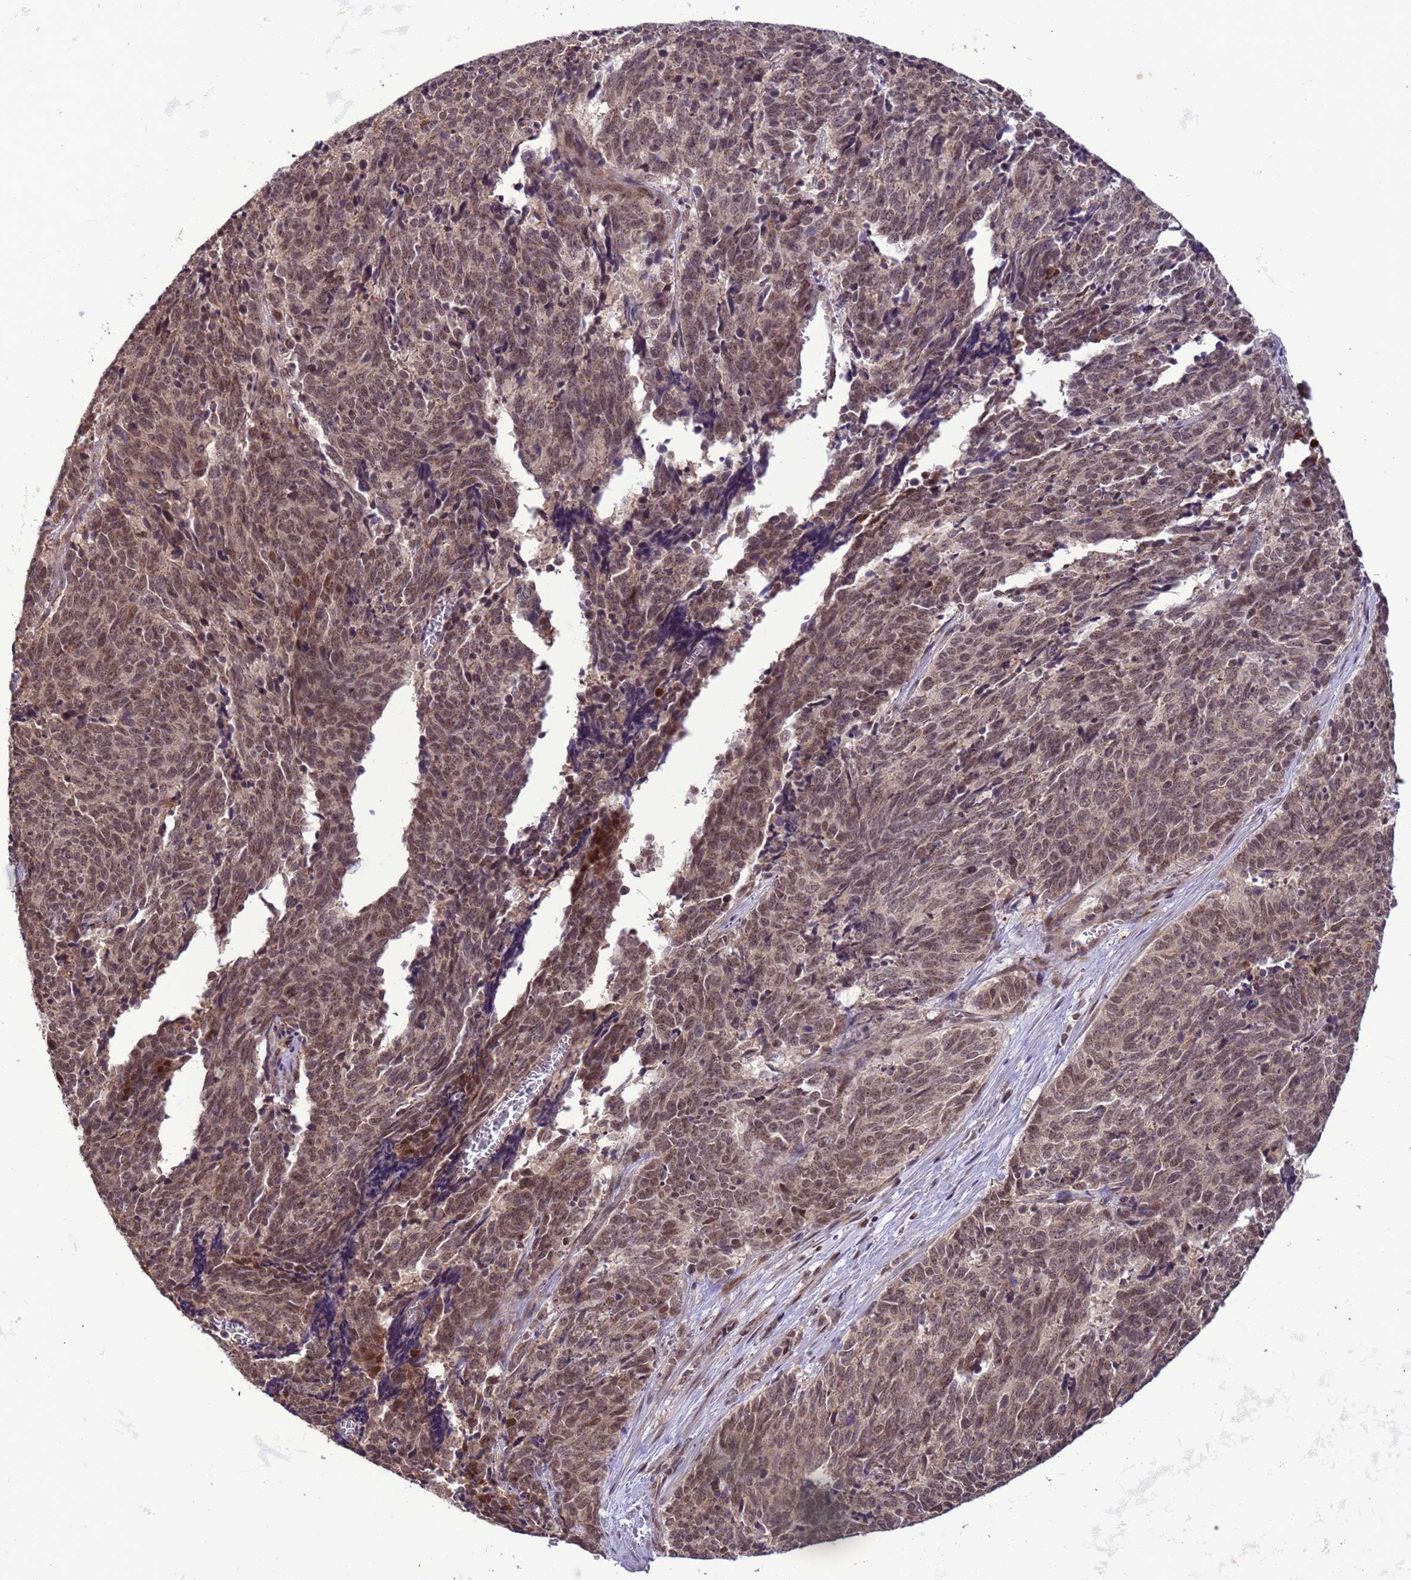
{"staining": {"intensity": "moderate", "quantity": ">75%", "location": "nuclear"}, "tissue": "cervical cancer", "cell_type": "Tumor cells", "image_type": "cancer", "snomed": [{"axis": "morphology", "description": "Squamous cell carcinoma, NOS"}, {"axis": "topography", "description": "Cervix"}], "caption": "Human cervical cancer (squamous cell carcinoma) stained with a brown dye demonstrates moderate nuclear positive expression in about >75% of tumor cells.", "gene": "ZBTB5", "patient": {"sex": "female", "age": 29}}